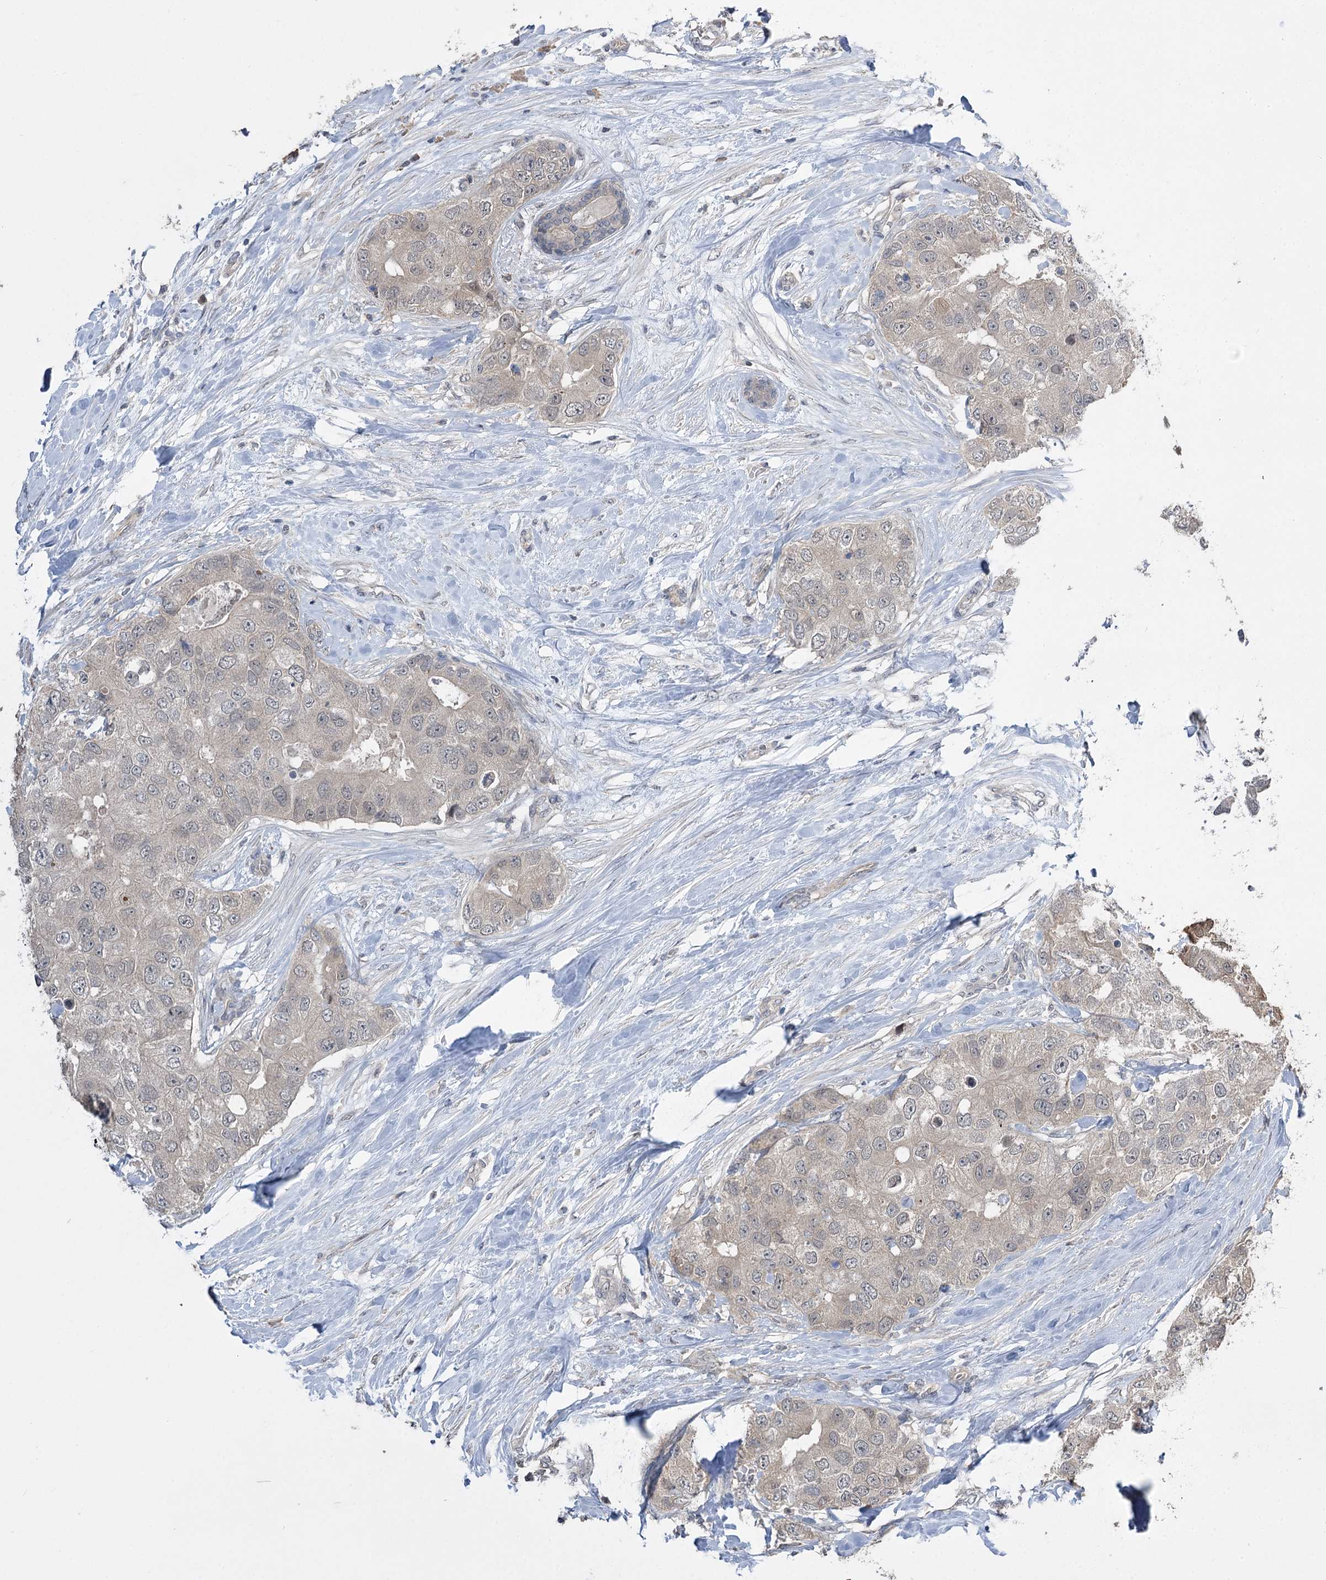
{"staining": {"intensity": "negative", "quantity": "none", "location": "none"}, "tissue": "breast cancer", "cell_type": "Tumor cells", "image_type": "cancer", "snomed": [{"axis": "morphology", "description": "Duct carcinoma"}, {"axis": "topography", "description": "Breast"}], "caption": "Image shows no protein expression in tumor cells of breast intraductal carcinoma tissue. Brightfield microscopy of IHC stained with DAB (brown) and hematoxylin (blue), captured at high magnification.", "gene": "PHYHIPL", "patient": {"sex": "female", "age": 62}}